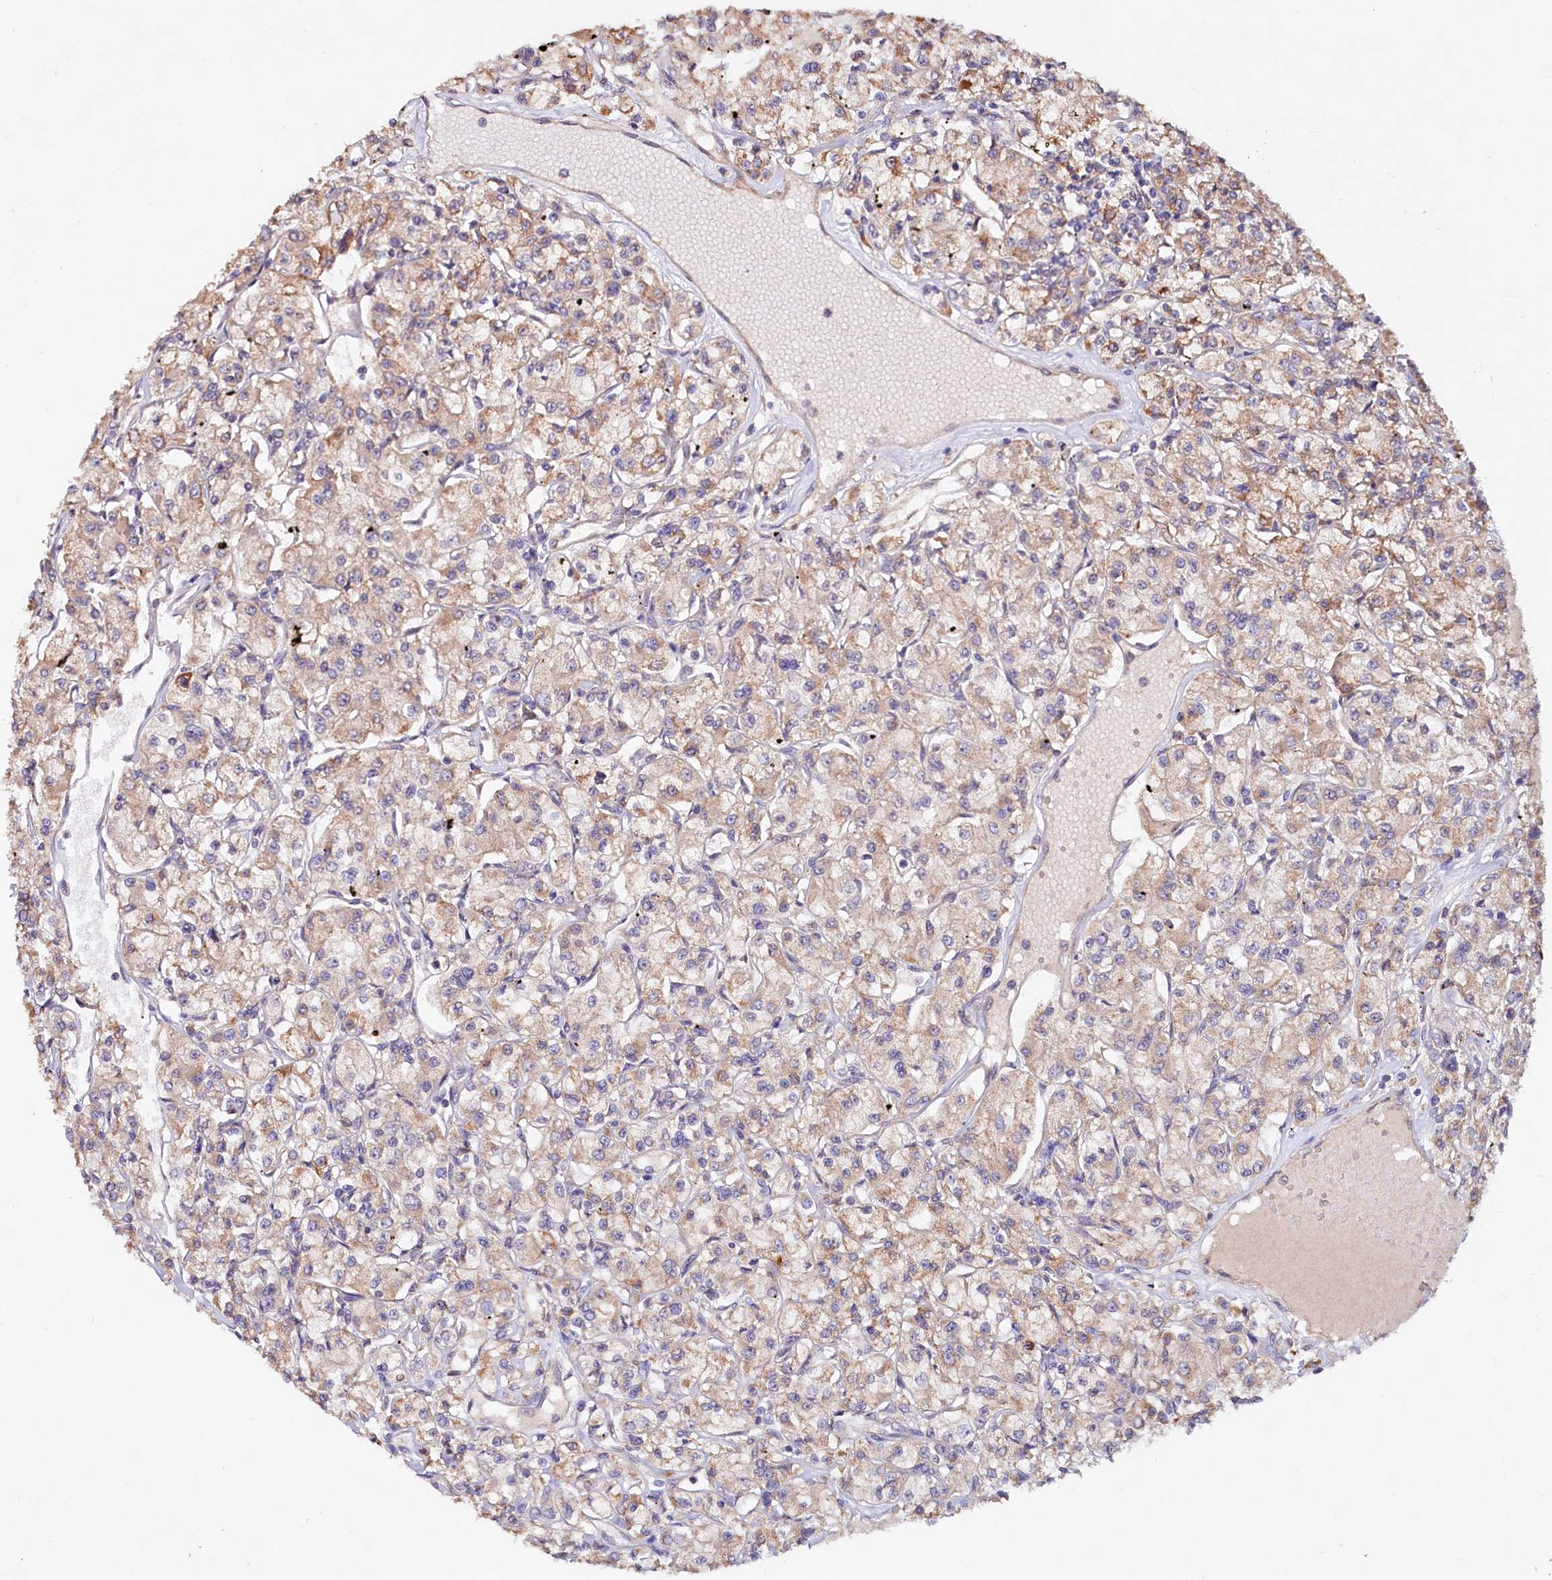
{"staining": {"intensity": "moderate", "quantity": "<25%", "location": "cytoplasmic/membranous"}, "tissue": "renal cancer", "cell_type": "Tumor cells", "image_type": "cancer", "snomed": [{"axis": "morphology", "description": "Adenocarcinoma, NOS"}, {"axis": "topography", "description": "Kidney"}], "caption": "Protein analysis of renal cancer tissue demonstrates moderate cytoplasmic/membranous expression in about <25% of tumor cells.", "gene": "ETFBKMT", "patient": {"sex": "female", "age": 59}}